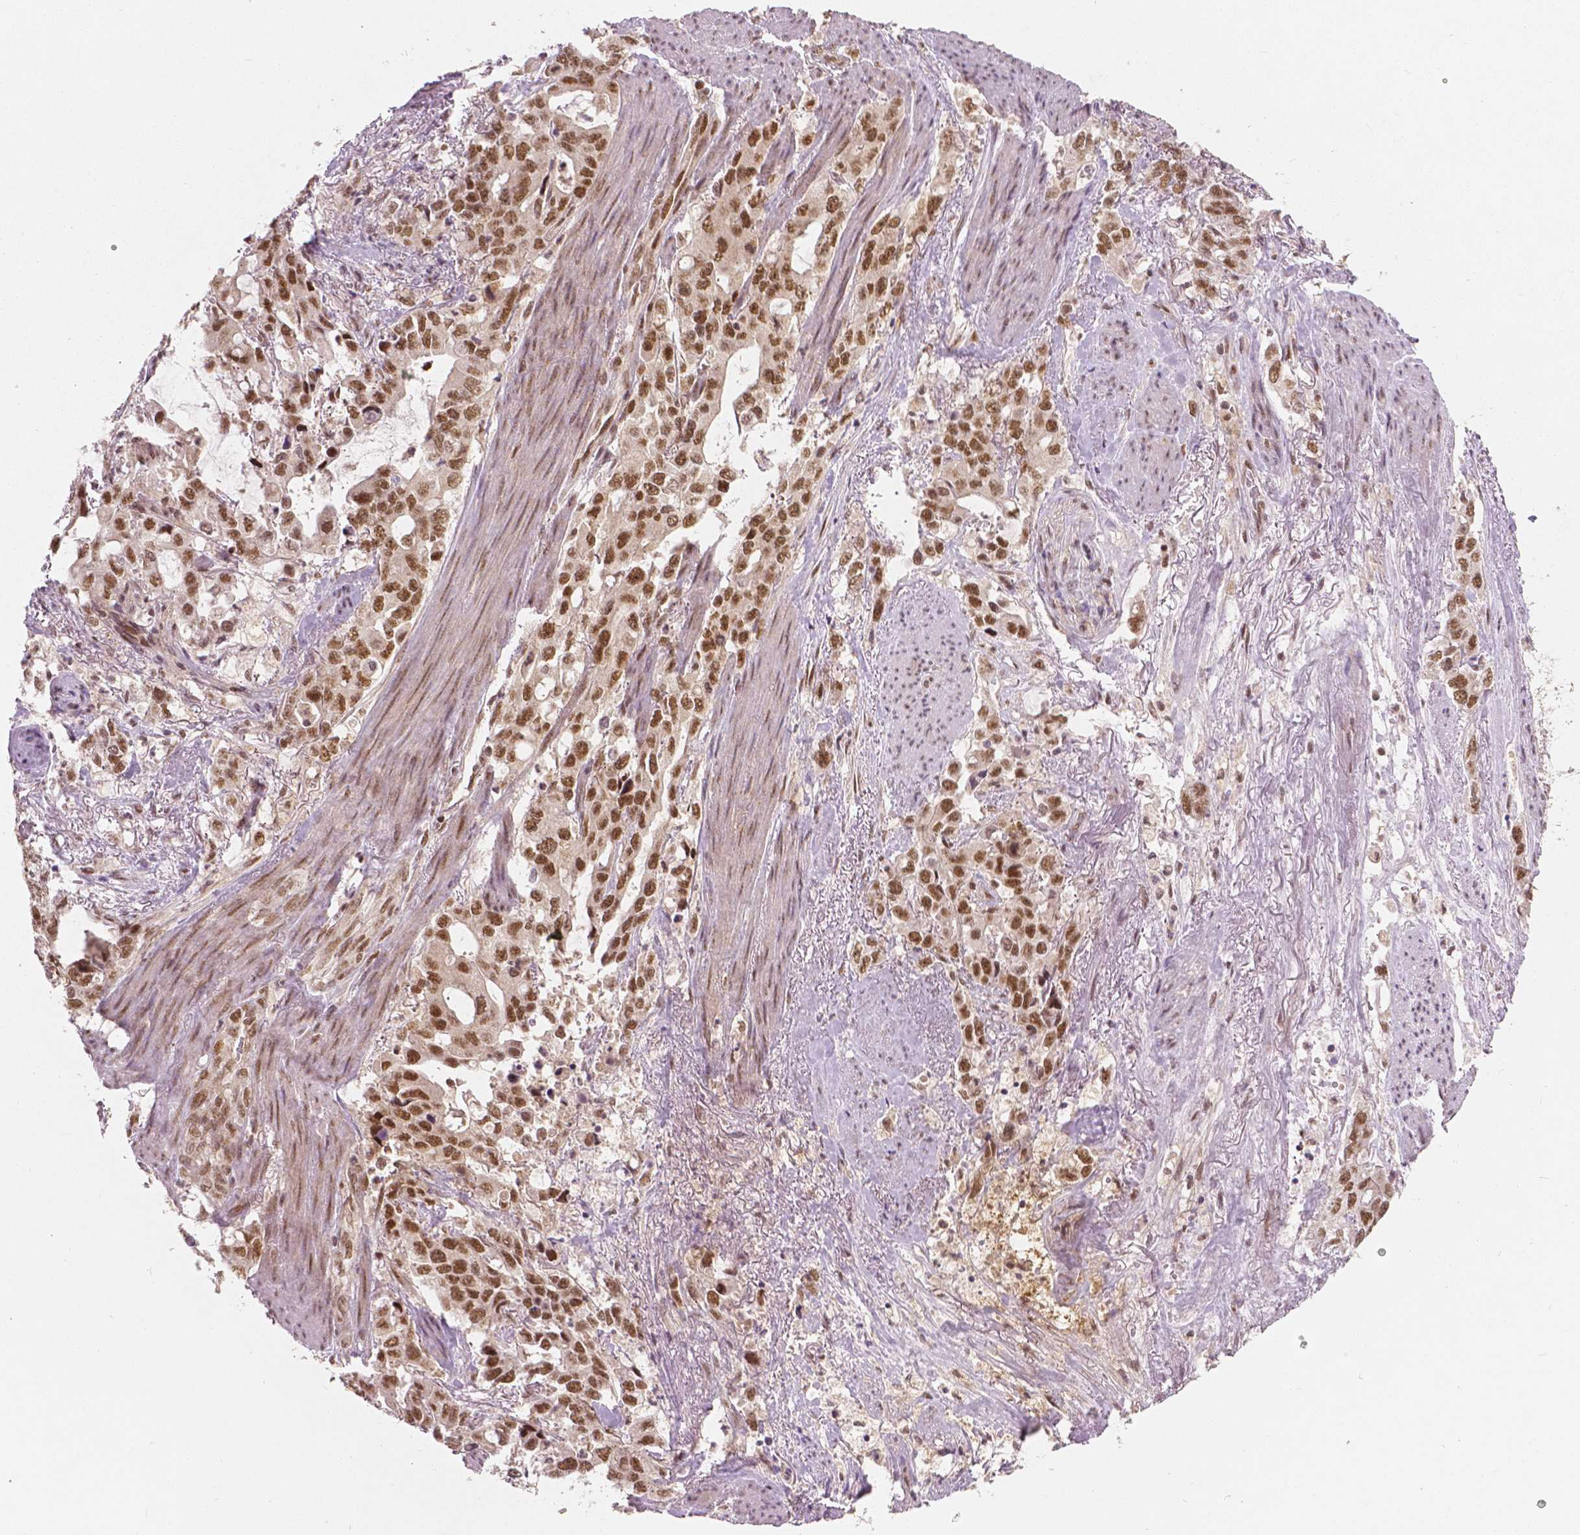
{"staining": {"intensity": "strong", "quantity": ">75%", "location": "nuclear"}, "tissue": "stomach cancer", "cell_type": "Tumor cells", "image_type": "cancer", "snomed": [{"axis": "morphology", "description": "Adenocarcinoma, NOS"}, {"axis": "topography", "description": "Stomach, upper"}], "caption": "Brown immunohistochemical staining in human stomach cancer (adenocarcinoma) shows strong nuclear expression in about >75% of tumor cells.", "gene": "NSD2", "patient": {"sex": "male", "age": 85}}